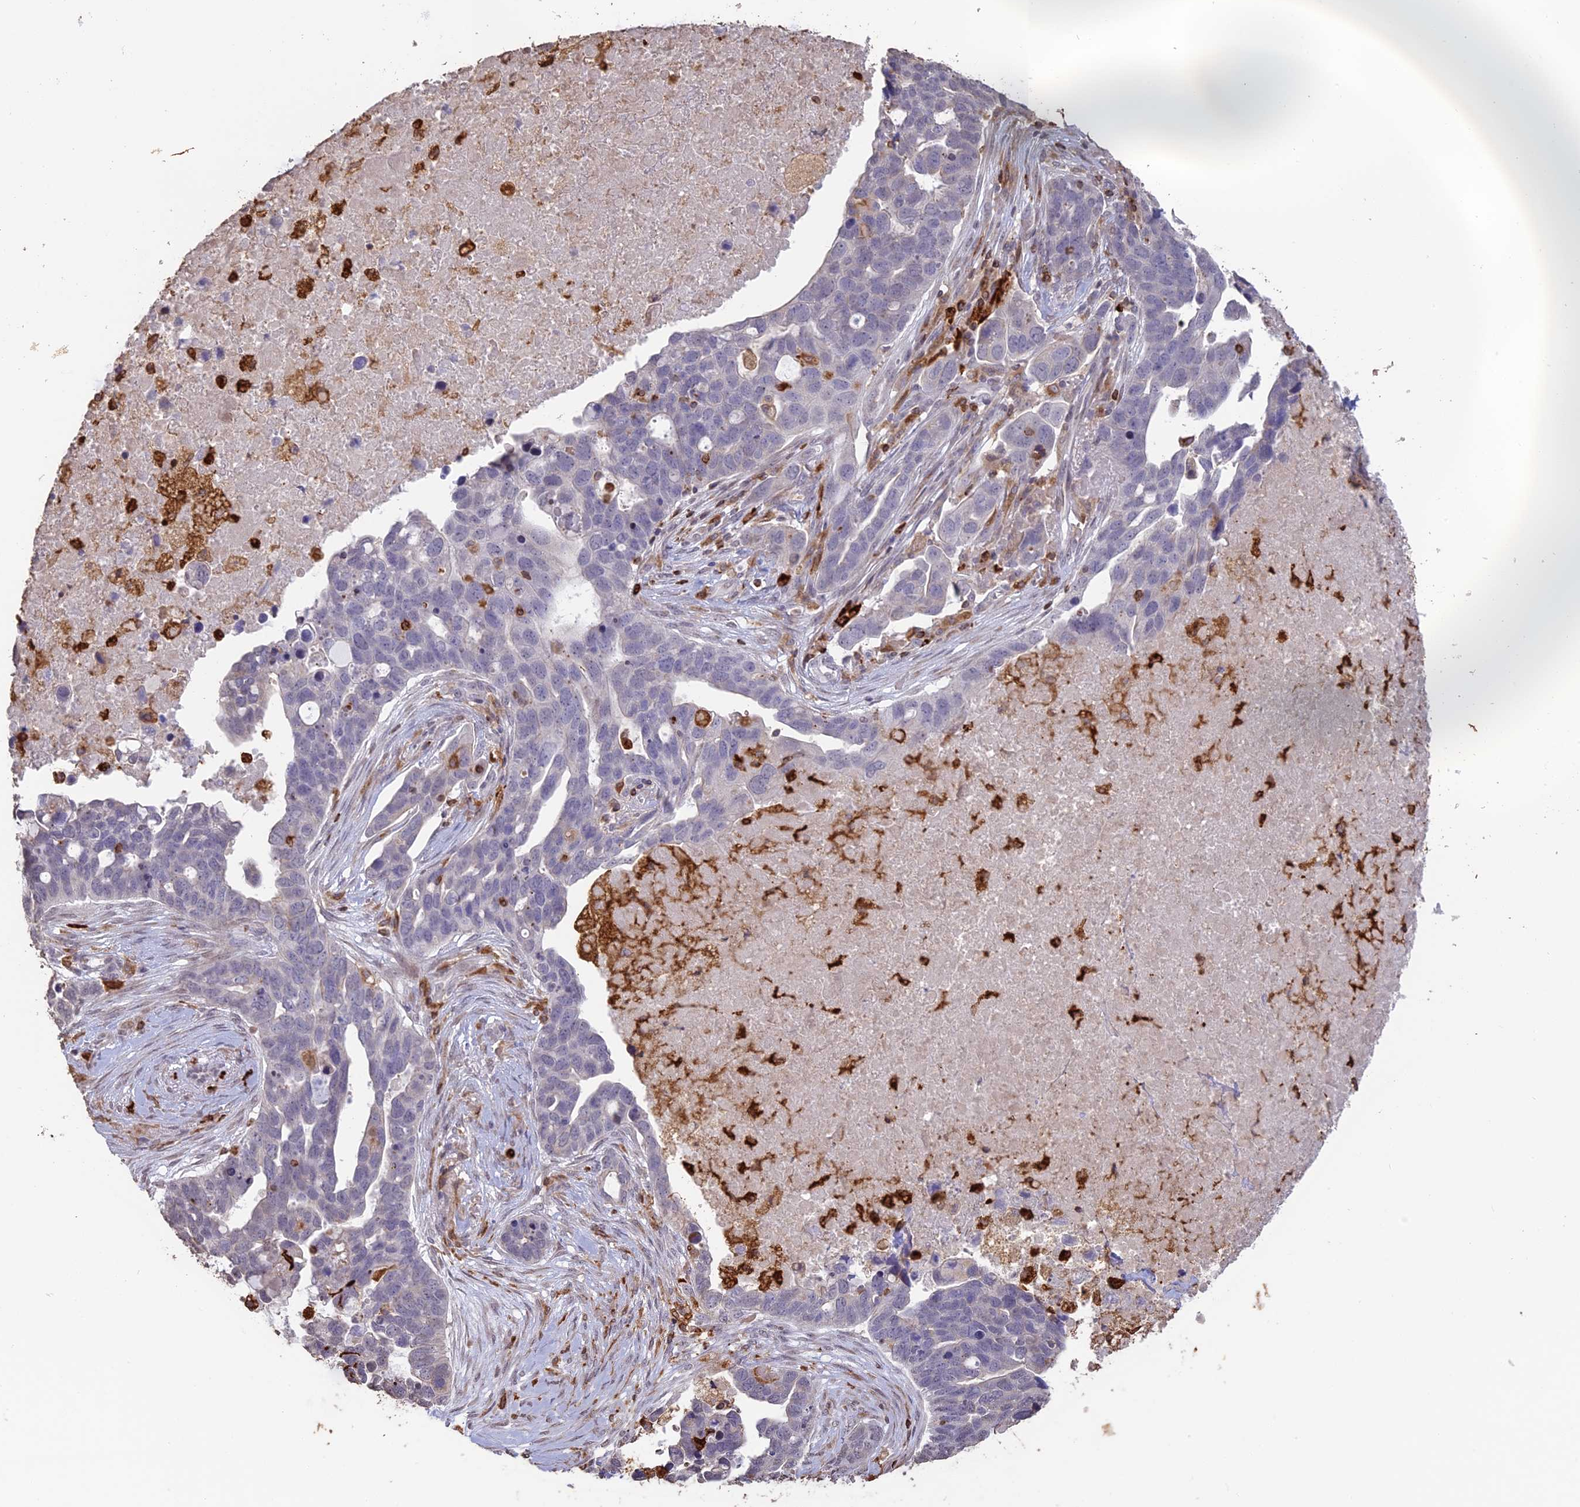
{"staining": {"intensity": "negative", "quantity": "none", "location": "none"}, "tissue": "ovarian cancer", "cell_type": "Tumor cells", "image_type": "cancer", "snomed": [{"axis": "morphology", "description": "Cystadenocarcinoma, serous, NOS"}, {"axis": "topography", "description": "Ovary"}], "caption": "Human serous cystadenocarcinoma (ovarian) stained for a protein using immunohistochemistry exhibits no expression in tumor cells.", "gene": "APOBR", "patient": {"sex": "female", "age": 54}}